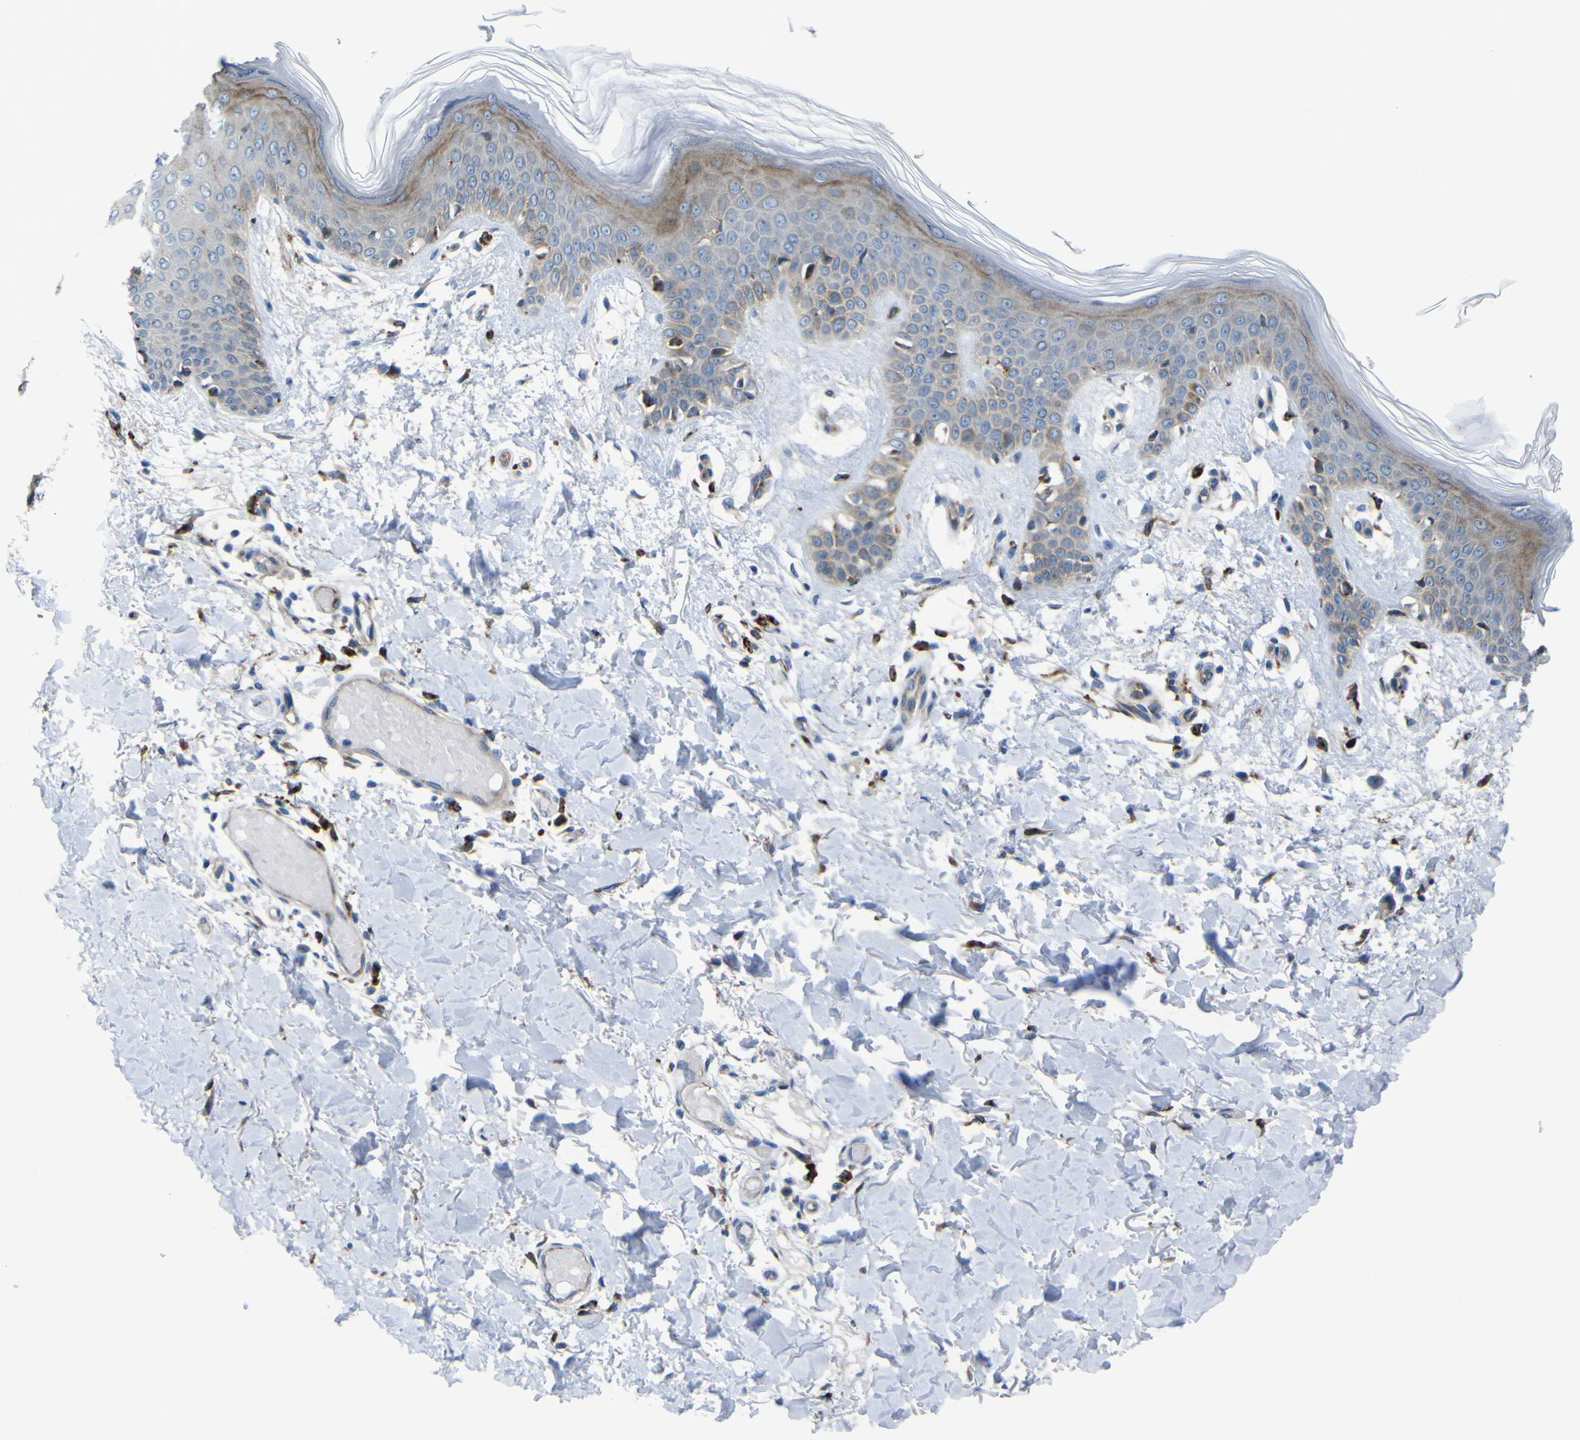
{"staining": {"intensity": "moderate", "quantity": ">75%", "location": "cytoplasmic/membranous"}, "tissue": "skin", "cell_type": "Fibroblasts", "image_type": "normal", "snomed": [{"axis": "morphology", "description": "Normal tissue, NOS"}, {"axis": "topography", "description": "Skin"}], "caption": "Immunohistochemistry staining of benign skin, which shows medium levels of moderate cytoplasmic/membranous positivity in approximately >75% of fibroblasts indicating moderate cytoplasmic/membranous protein expression. The staining was performed using DAB (3,3'-diaminobenzidine) (brown) for protein detection and nuclei were counterstained in hematoxylin (blue).", "gene": "CST3", "patient": {"sex": "male", "age": 53}}